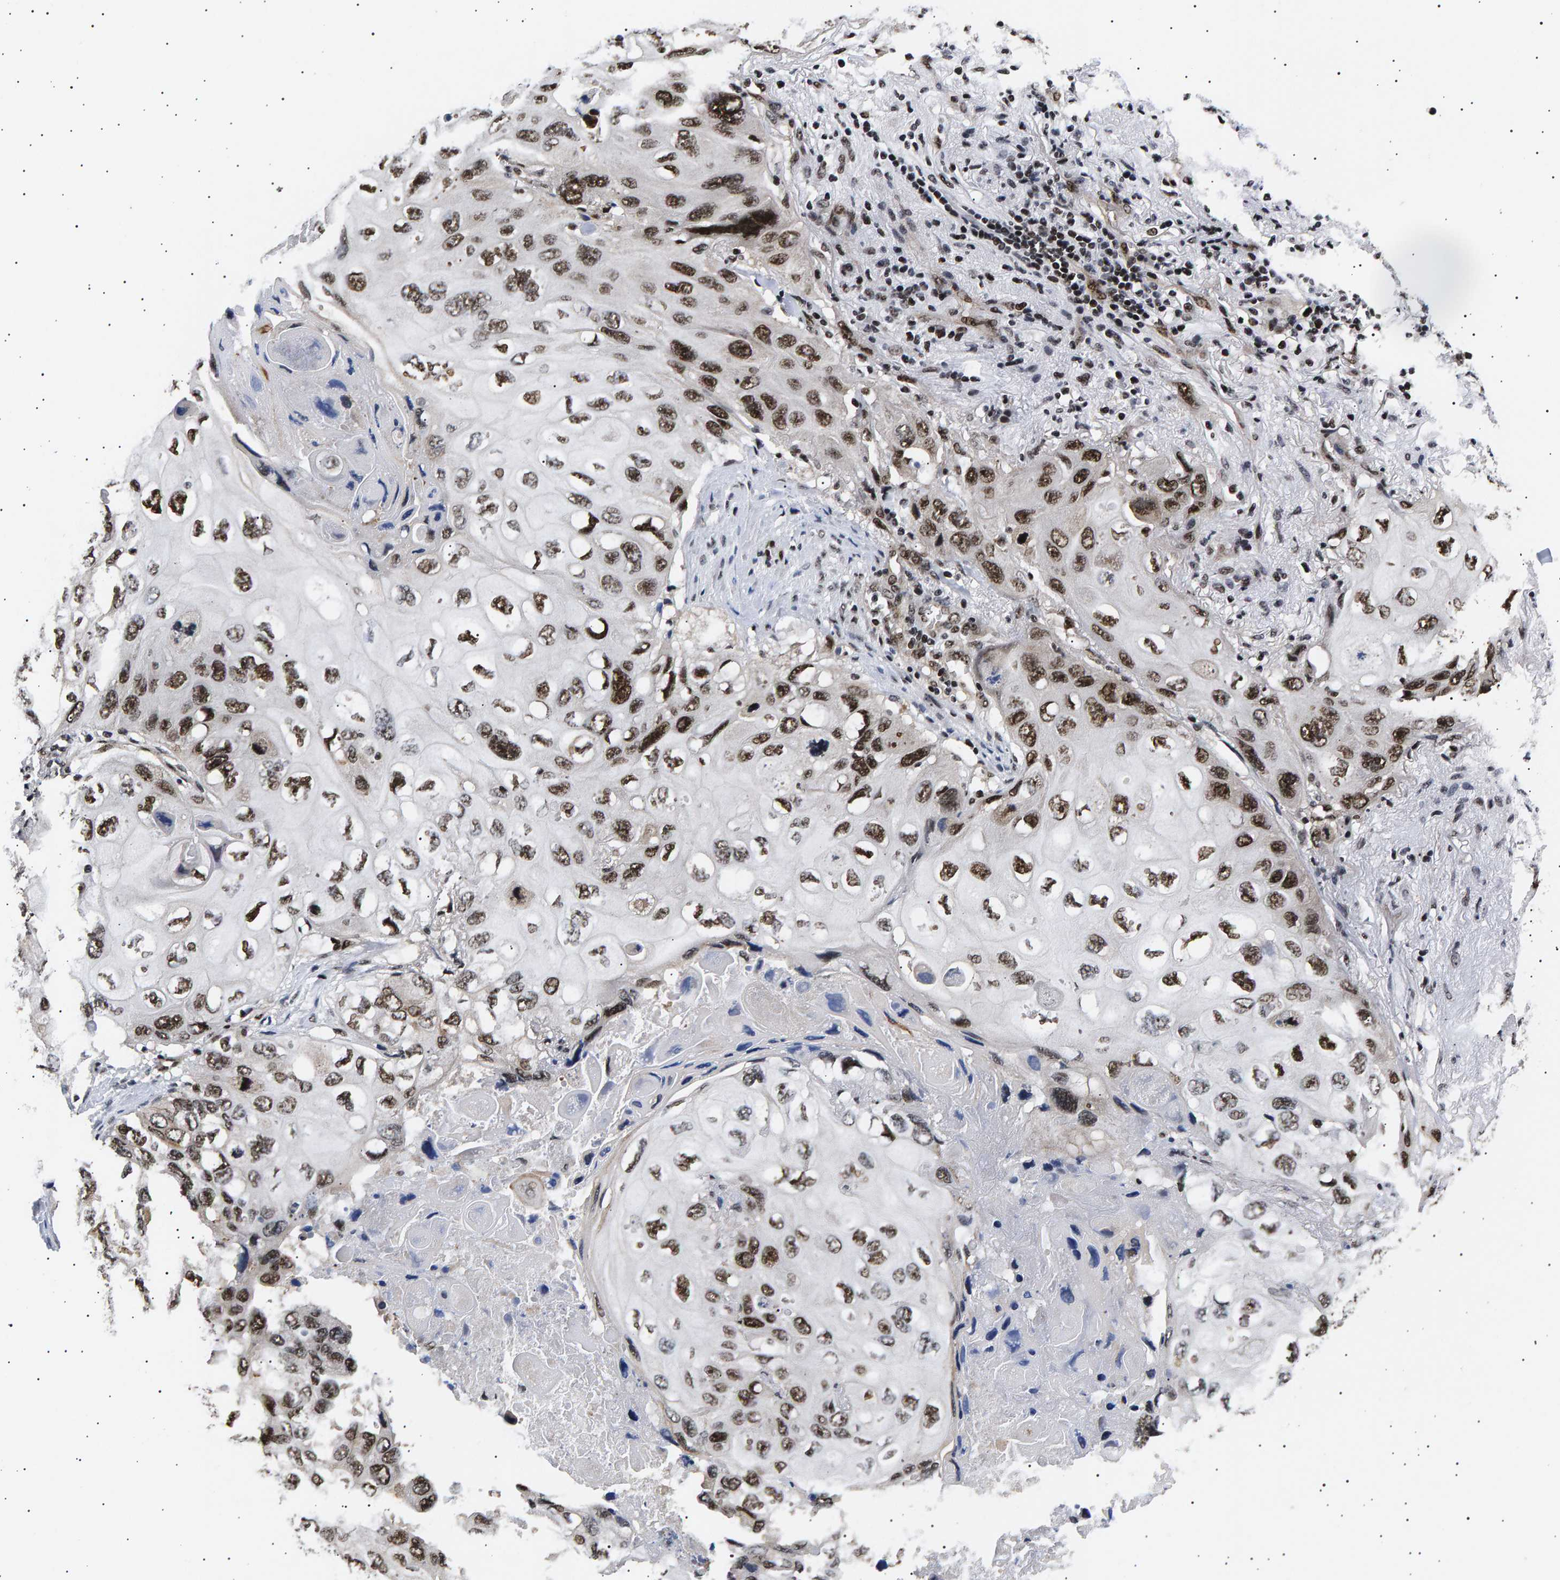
{"staining": {"intensity": "strong", "quantity": ">75%", "location": "nuclear"}, "tissue": "lung cancer", "cell_type": "Tumor cells", "image_type": "cancer", "snomed": [{"axis": "morphology", "description": "Squamous cell carcinoma, NOS"}, {"axis": "topography", "description": "Lung"}], "caption": "There is high levels of strong nuclear expression in tumor cells of lung cancer (squamous cell carcinoma), as demonstrated by immunohistochemical staining (brown color).", "gene": "ANKRD40", "patient": {"sex": "female", "age": 73}}